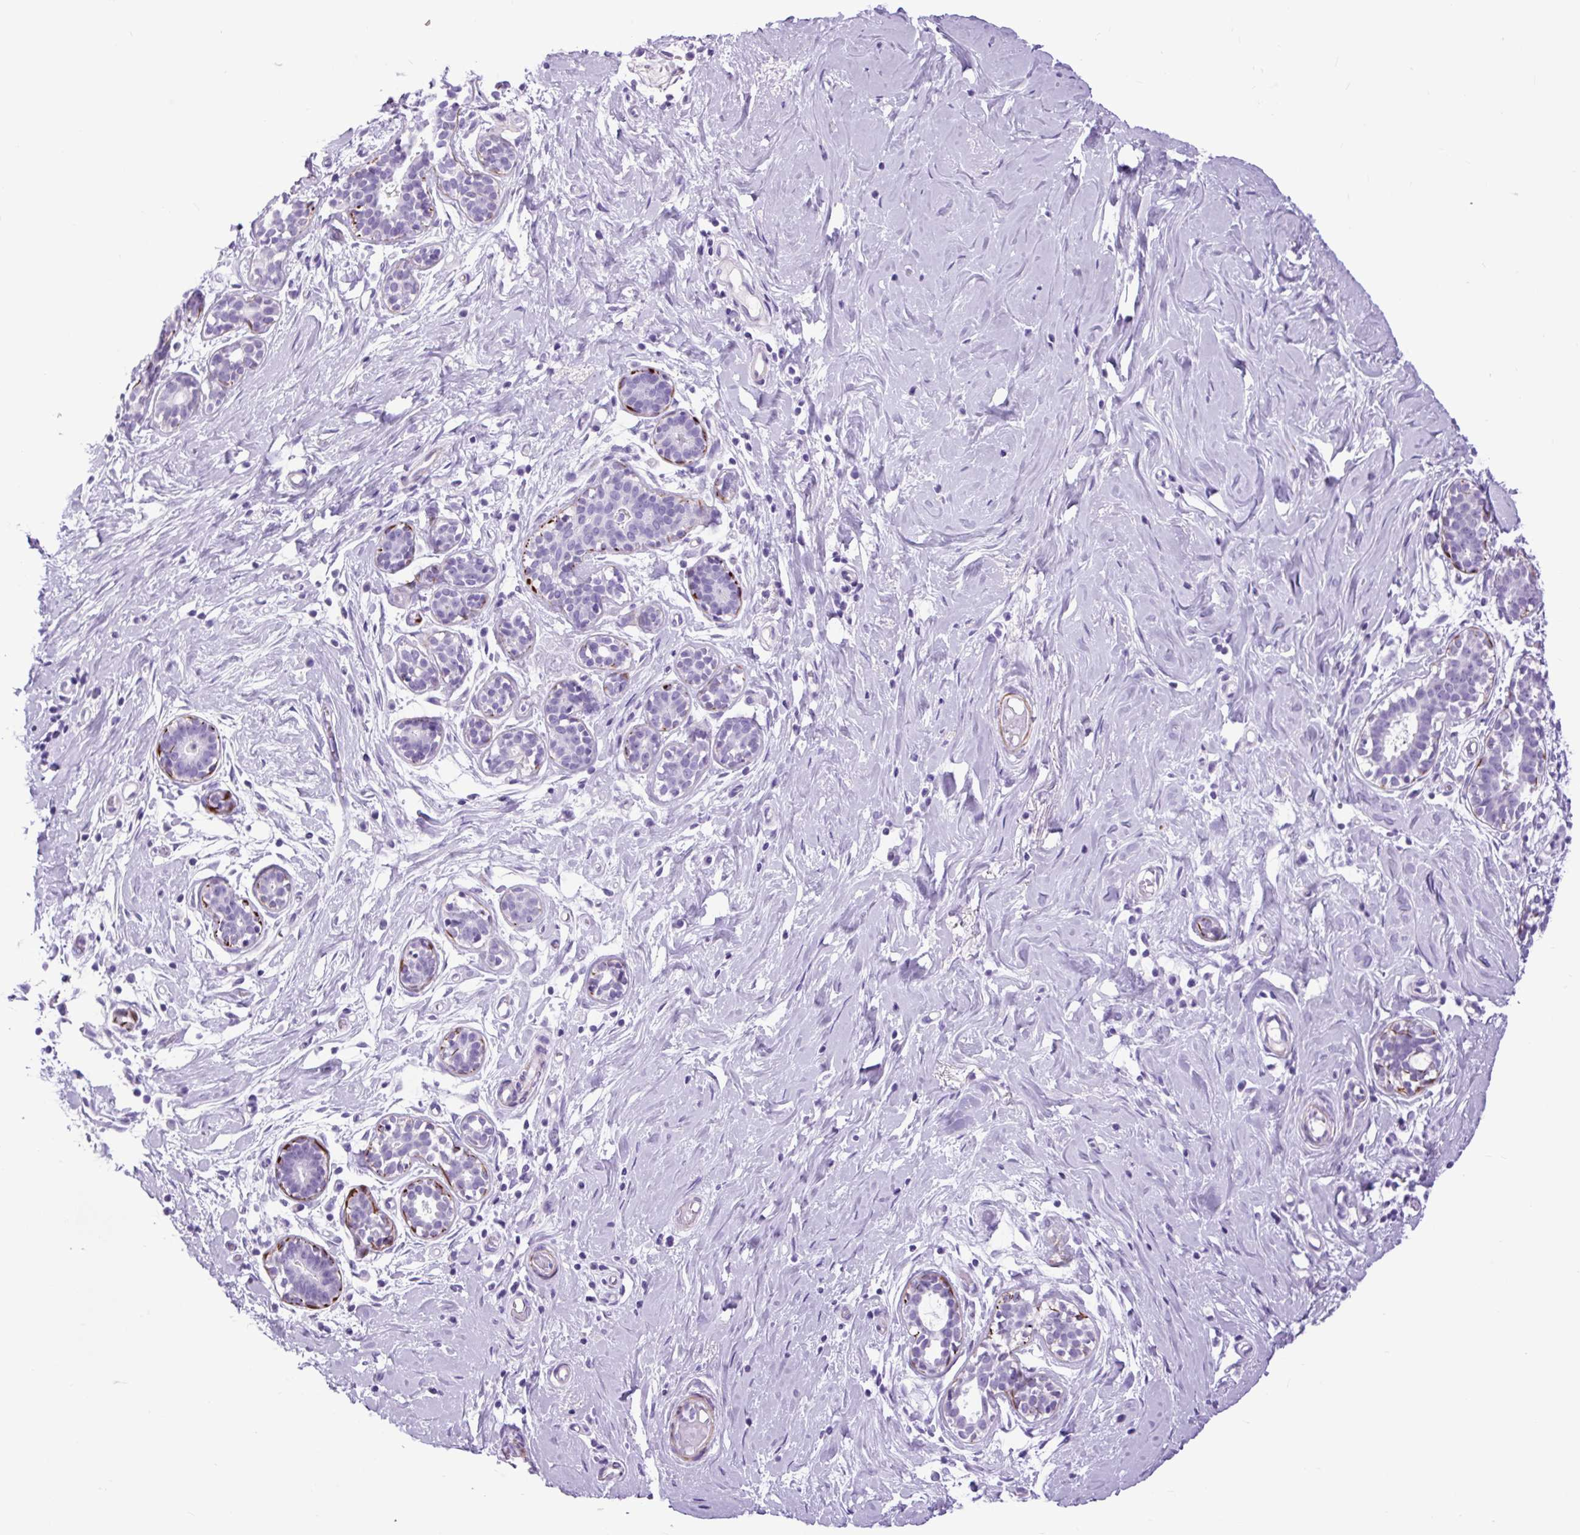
{"staining": {"intensity": "negative", "quantity": "none", "location": "none"}, "tissue": "breast", "cell_type": "Adipocytes", "image_type": "normal", "snomed": [{"axis": "morphology", "description": "Normal tissue, NOS"}, {"axis": "topography", "description": "Breast"}], "caption": "This is a image of immunohistochemistry (IHC) staining of benign breast, which shows no staining in adipocytes.", "gene": "DPP6", "patient": {"sex": "female", "age": 27}}